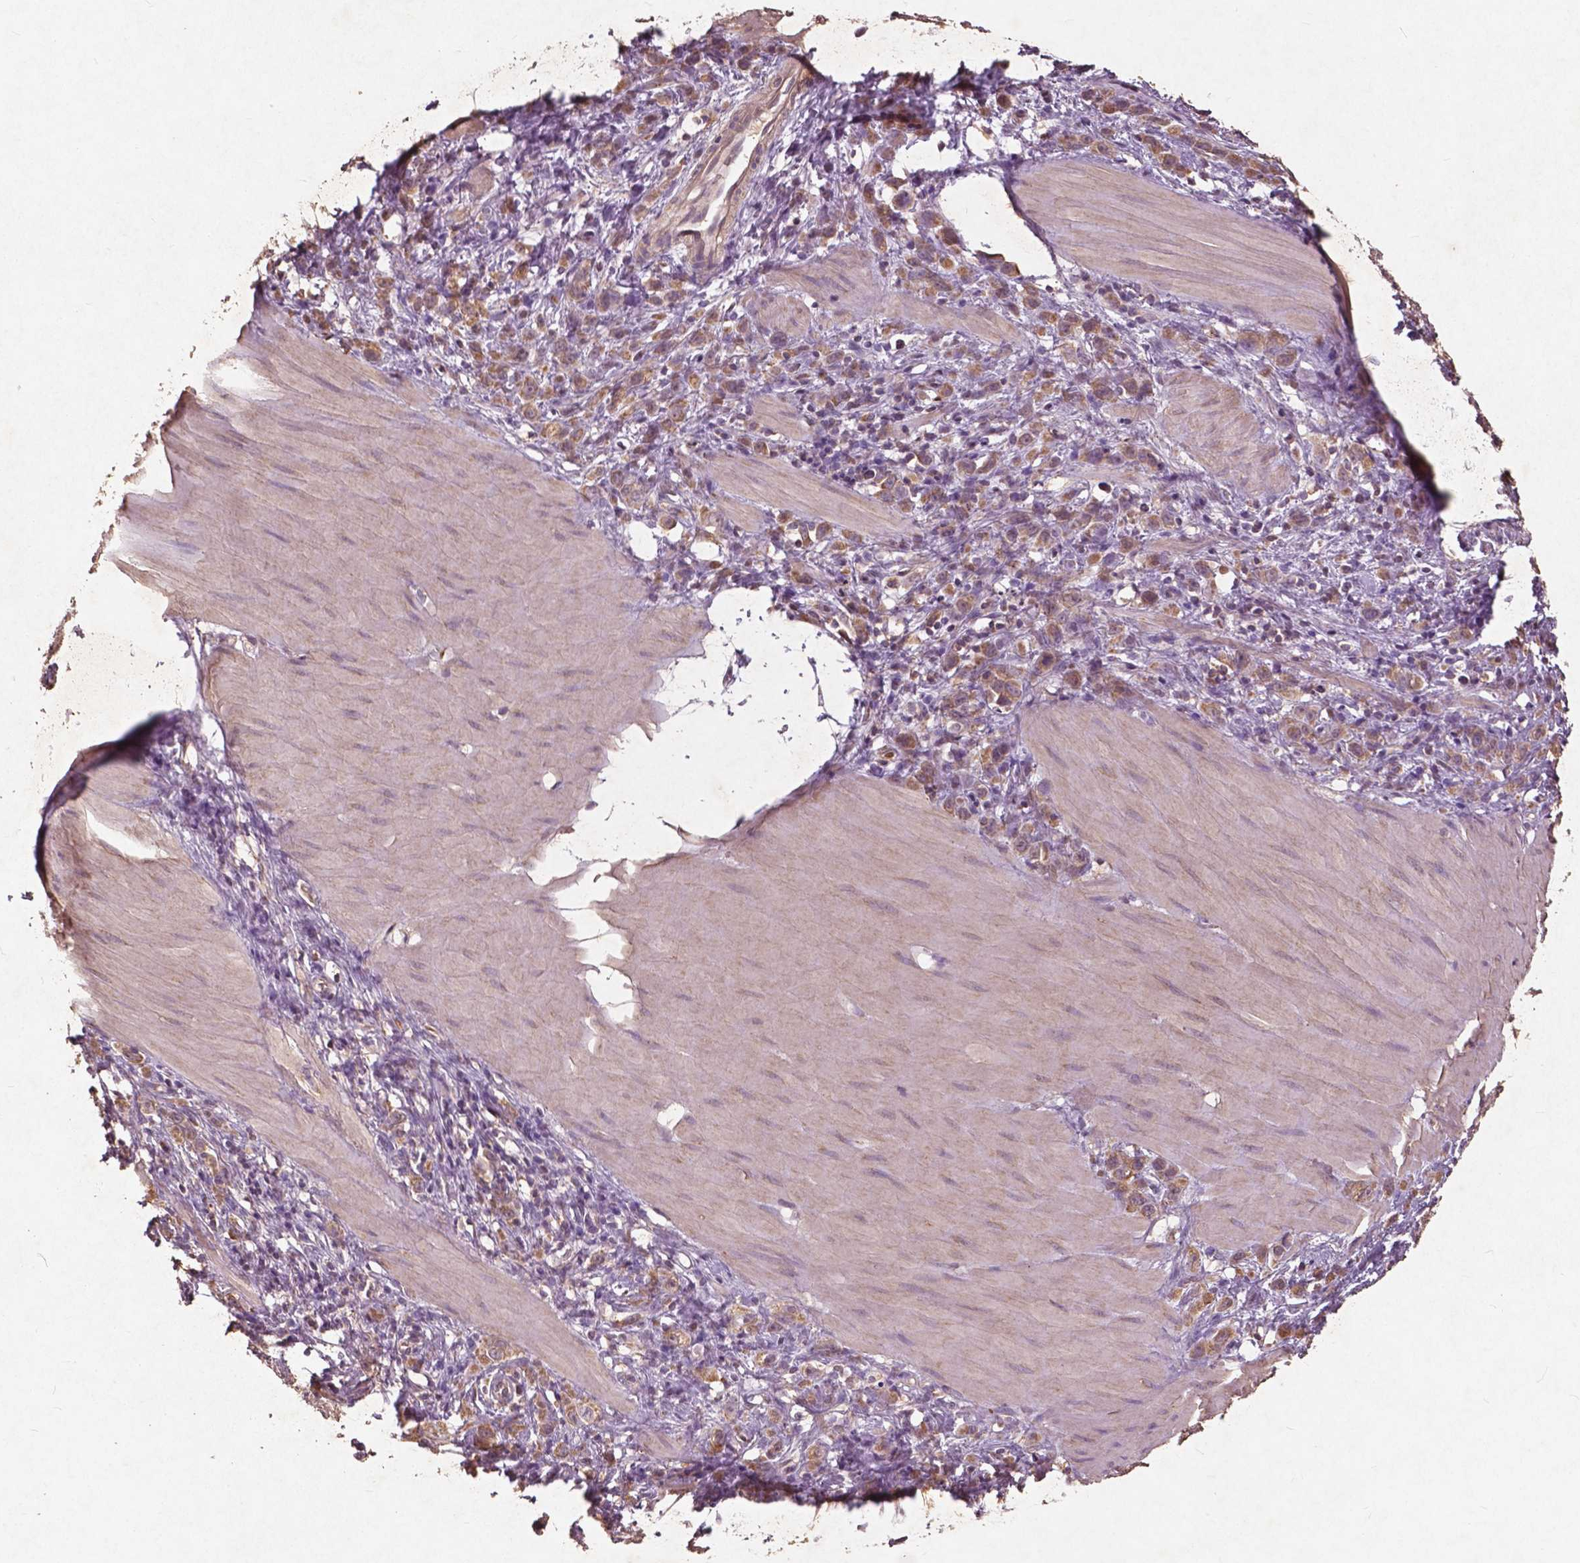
{"staining": {"intensity": "moderate", "quantity": ">75%", "location": "cytoplasmic/membranous"}, "tissue": "stomach cancer", "cell_type": "Tumor cells", "image_type": "cancer", "snomed": [{"axis": "morphology", "description": "Adenocarcinoma, NOS"}, {"axis": "topography", "description": "Stomach"}], "caption": "Stomach cancer stained for a protein (brown) demonstrates moderate cytoplasmic/membranous positive expression in about >75% of tumor cells.", "gene": "ST6GALNAC5", "patient": {"sex": "male", "age": 47}}